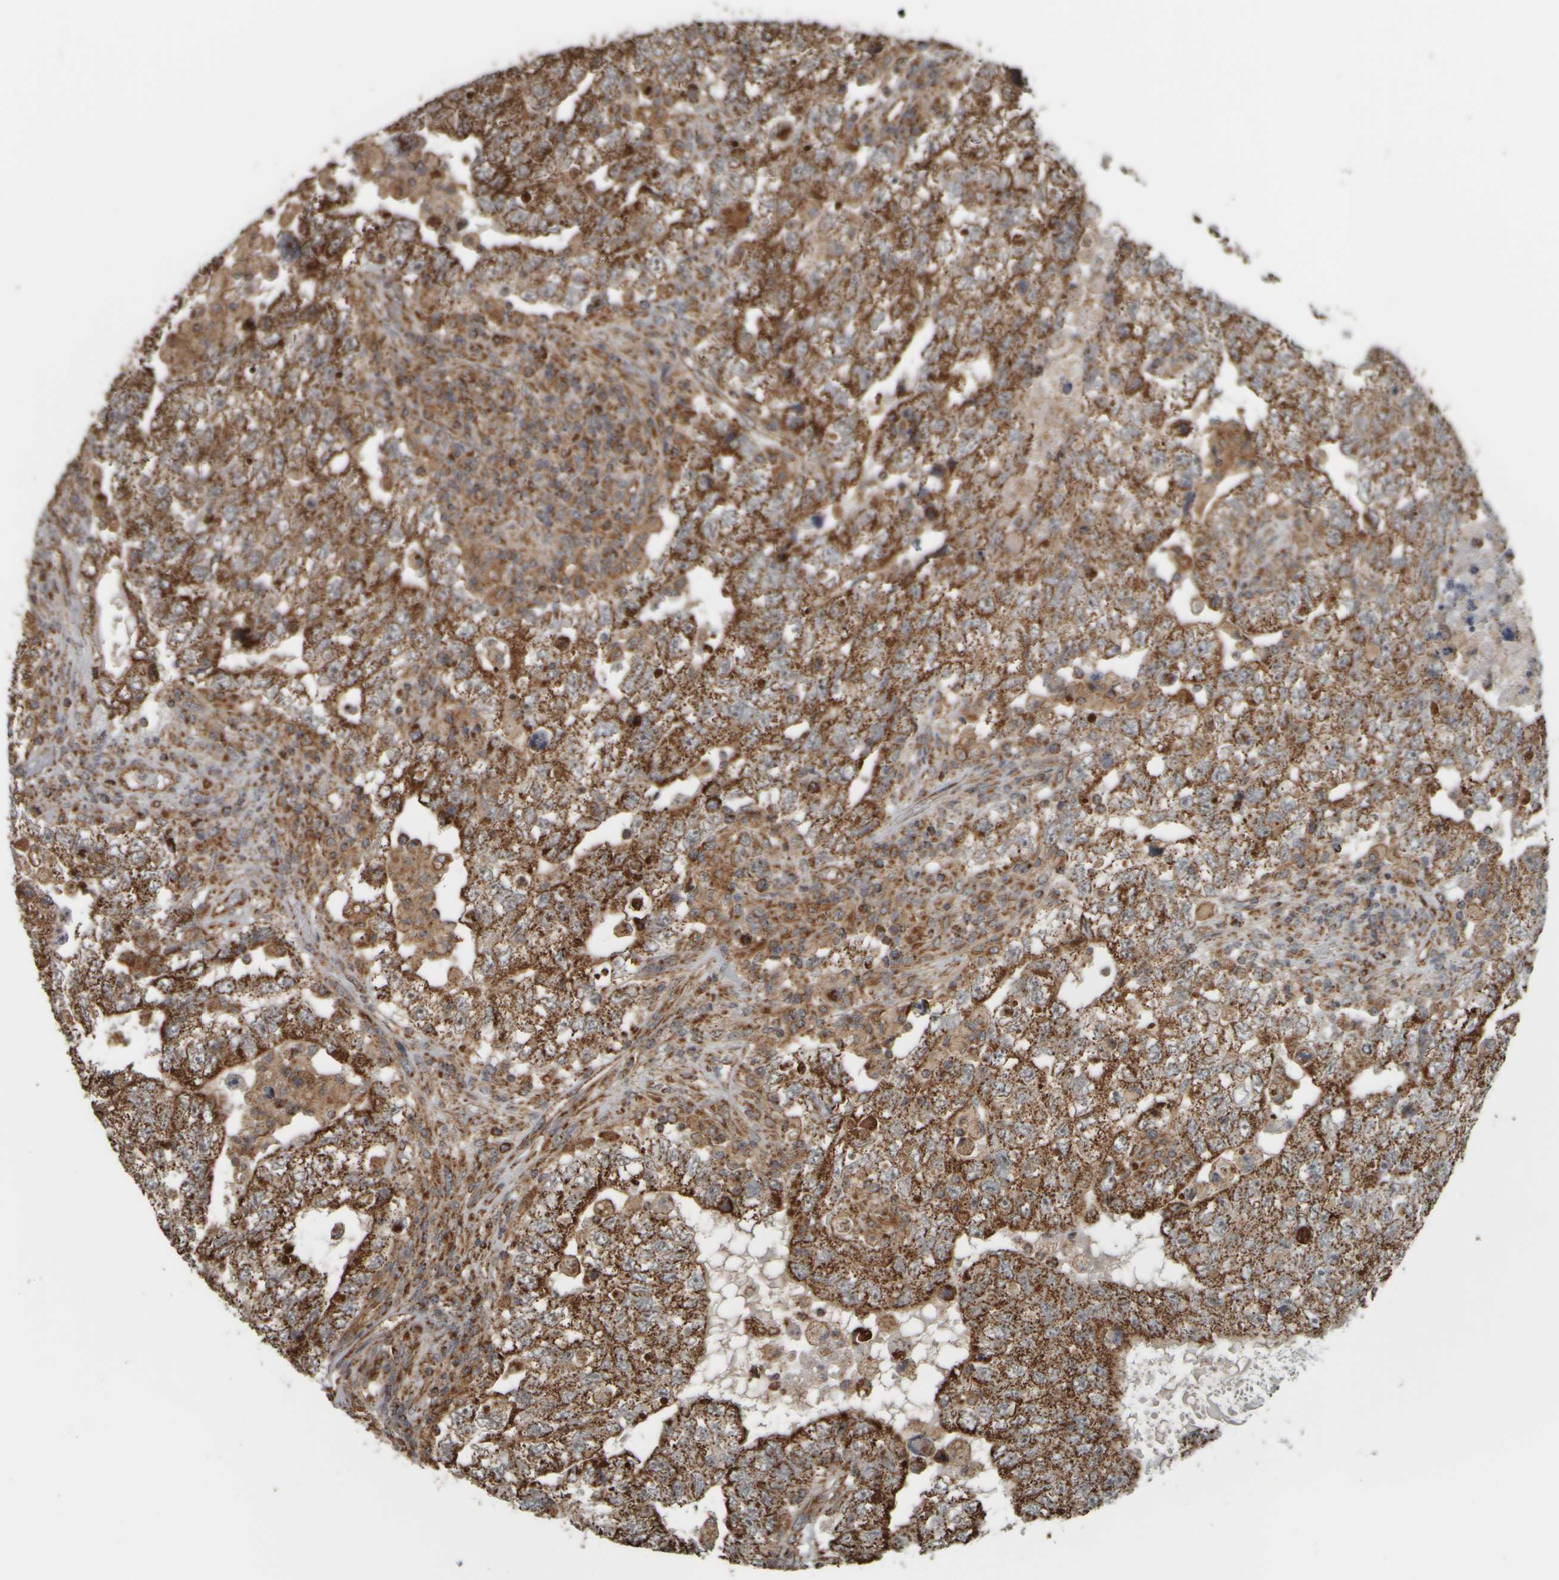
{"staining": {"intensity": "strong", "quantity": ">75%", "location": "cytoplasmic/membranous"}, "tissue": "testis cancer", "cell_type": "Tumor cells", "image_type": "cancer", "snomed": [{"axis": "morphology", "description": "Carcinoma, Embryonal, NOS"}, {"axis": "topography", "description": "Testis"}], "caption": "An image of testis cancer stained for a protein exhibits strong cytoplasmic/membranous brown staining in tumor cells. The staining is performed using DAB brown chromogen to label protein expression. The nuclei are counter-stained blue using hematoxylin.", "gene": "APBB2", "patient": {"sex": "male", "age": 36}}